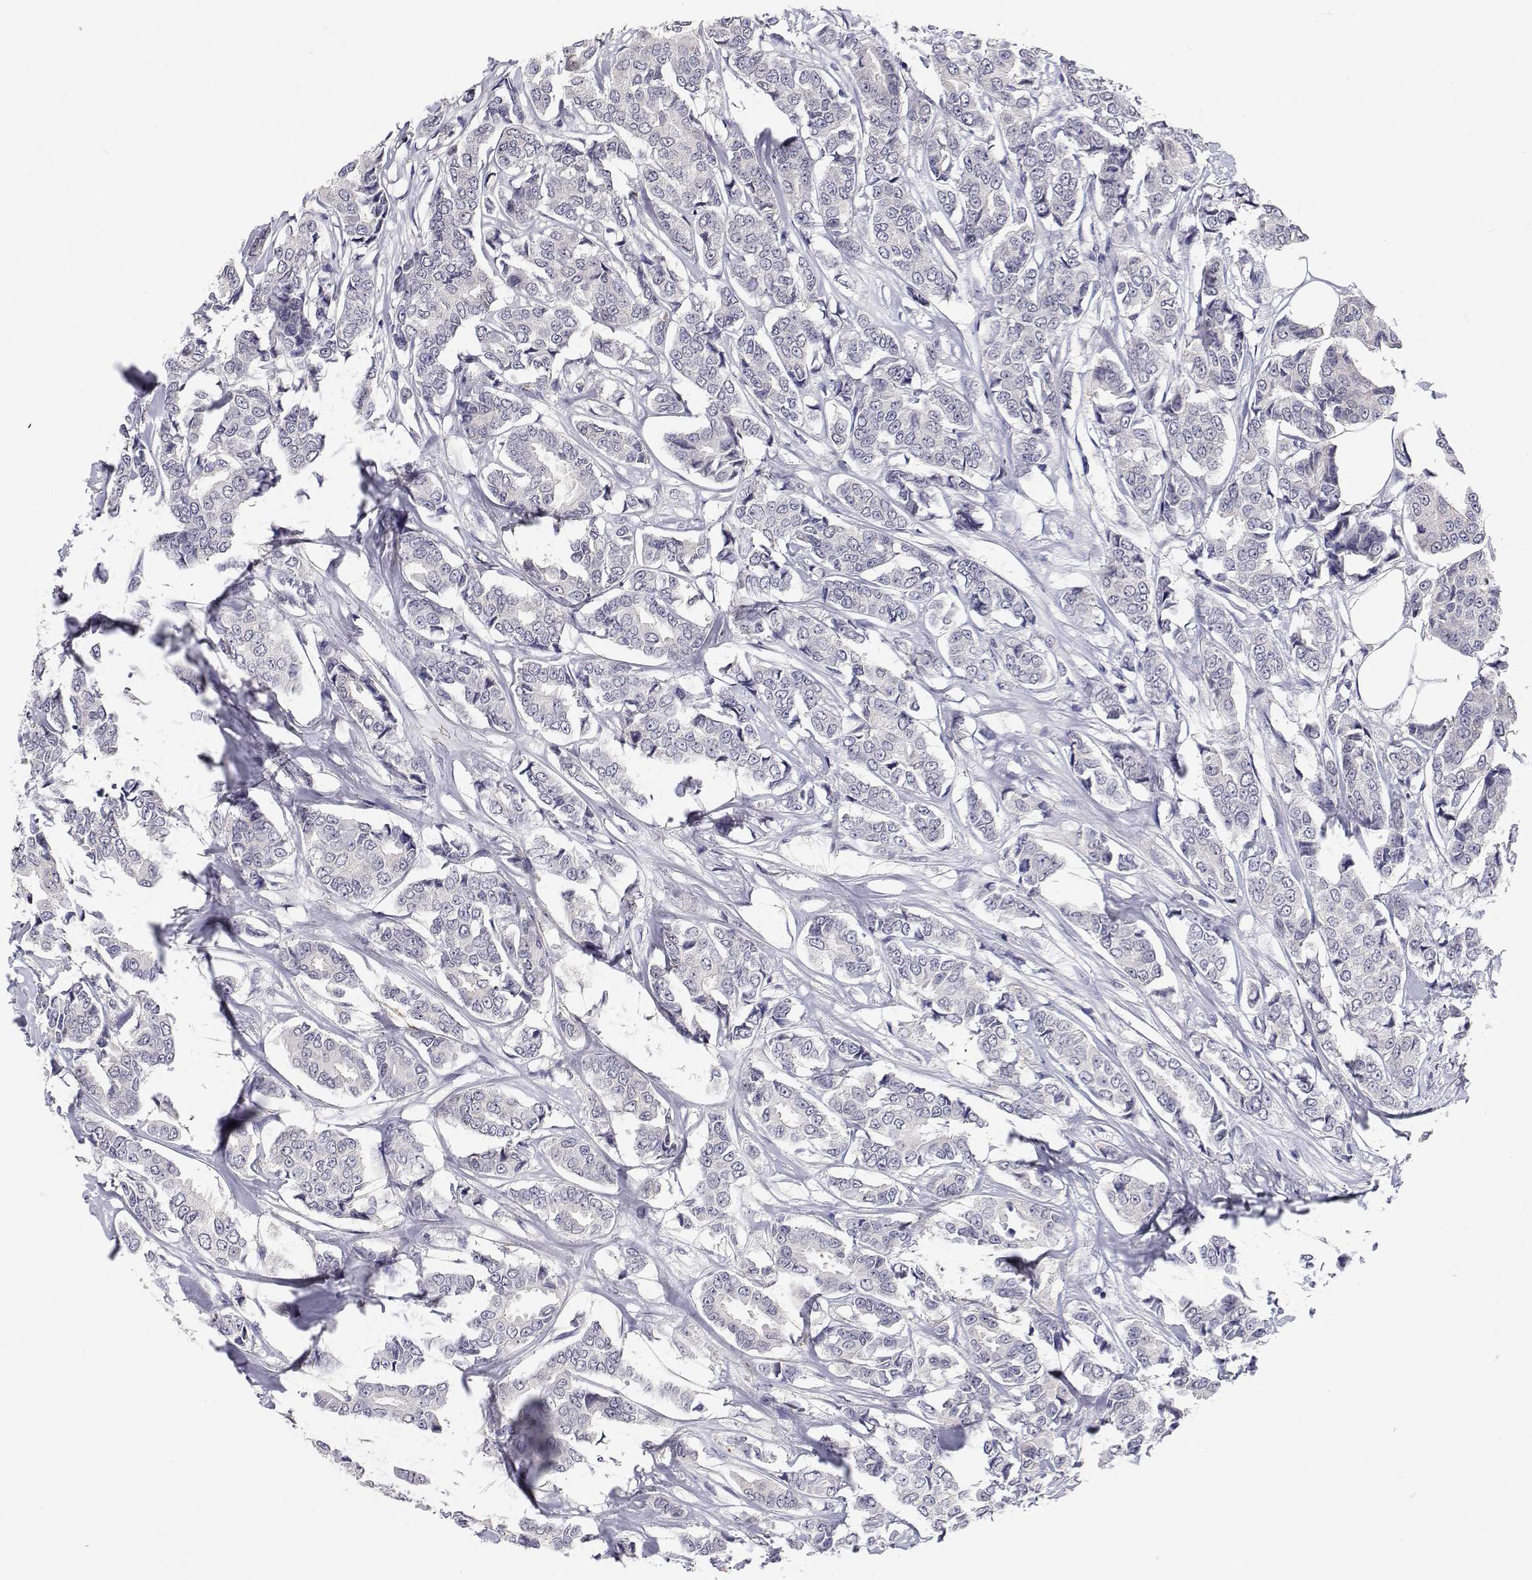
{"staining": {"intensity": "negative", "quantity": "none", "location": "none"}, "tissue": "breast cancer", "cell_type": "Tumor cells", "image_type": "cancer", "snomed": [{"axis": "morphology", "description": "Duct carcinoma"}, {"axis": "topography", "description": "Breast"}], "caption": "Immunohistochemistry (IHC) micrograph of breast infiltrating ductal carcinoma stained for a protein (brown), which demonstrates no staining in tumor cells.", "gene": "MYPN", "patient": {"sex": "female", "age": 94}}